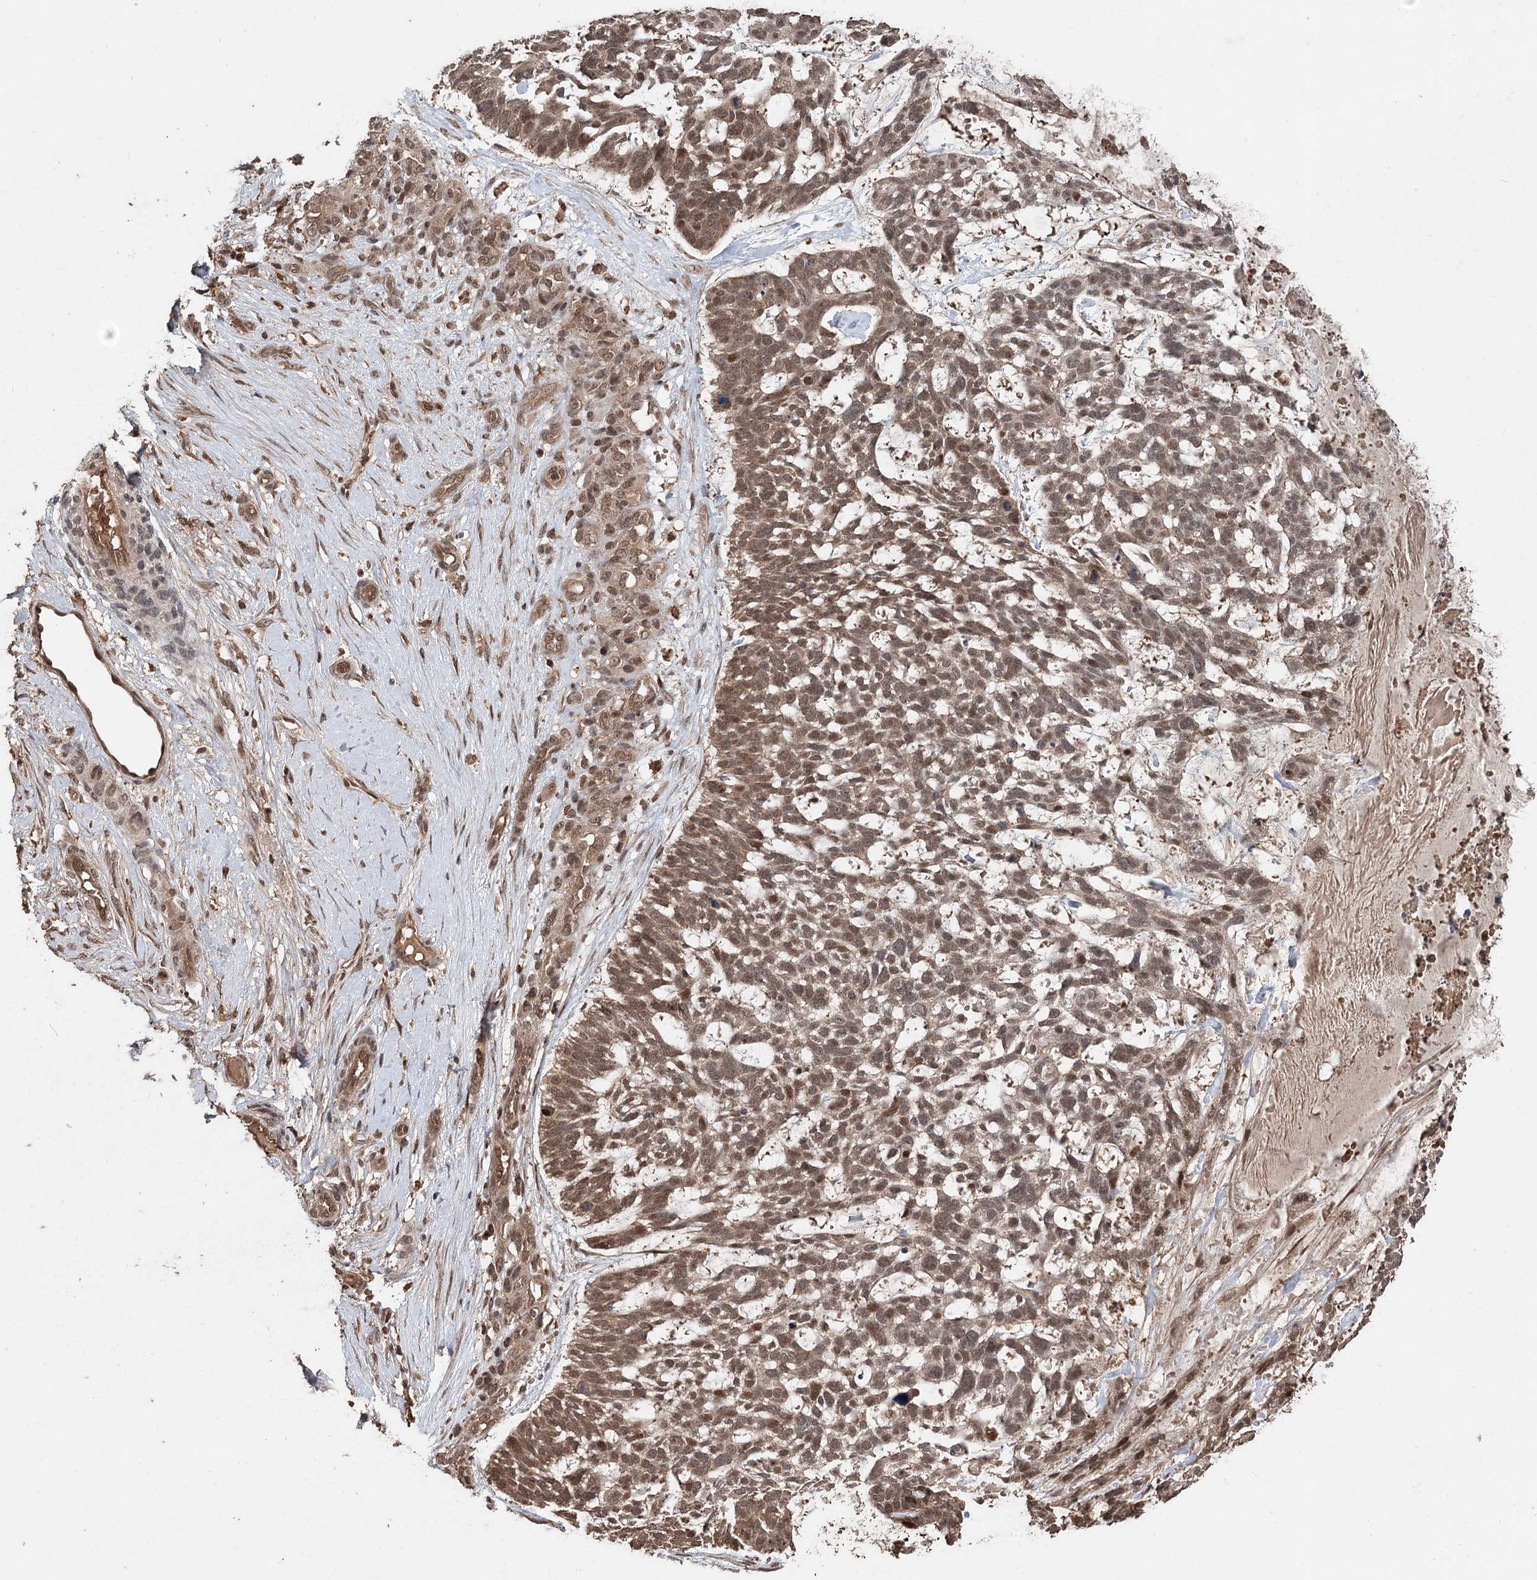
{"staining": {"intensity": "moderate", "quantity": ">75%", "location": "cytoplasmic/membranous,nuclear"}, "tissue": "skin cancer", "cell_type": "Tumor cells", "image_type": "cancer", "snomed": [{"axis": "morphology", "description": "Basal cell carcinoma"}, {"axis": "topography", "description": "Skin"}], "caption": "Skin cancer stained with a brown dye shows moderate cytoplasmic/membranous and nuclear positive expression in about >75% of tumor cells.", "gene": "FBXO7", "patient": {"sex": "male", "age": 88}}